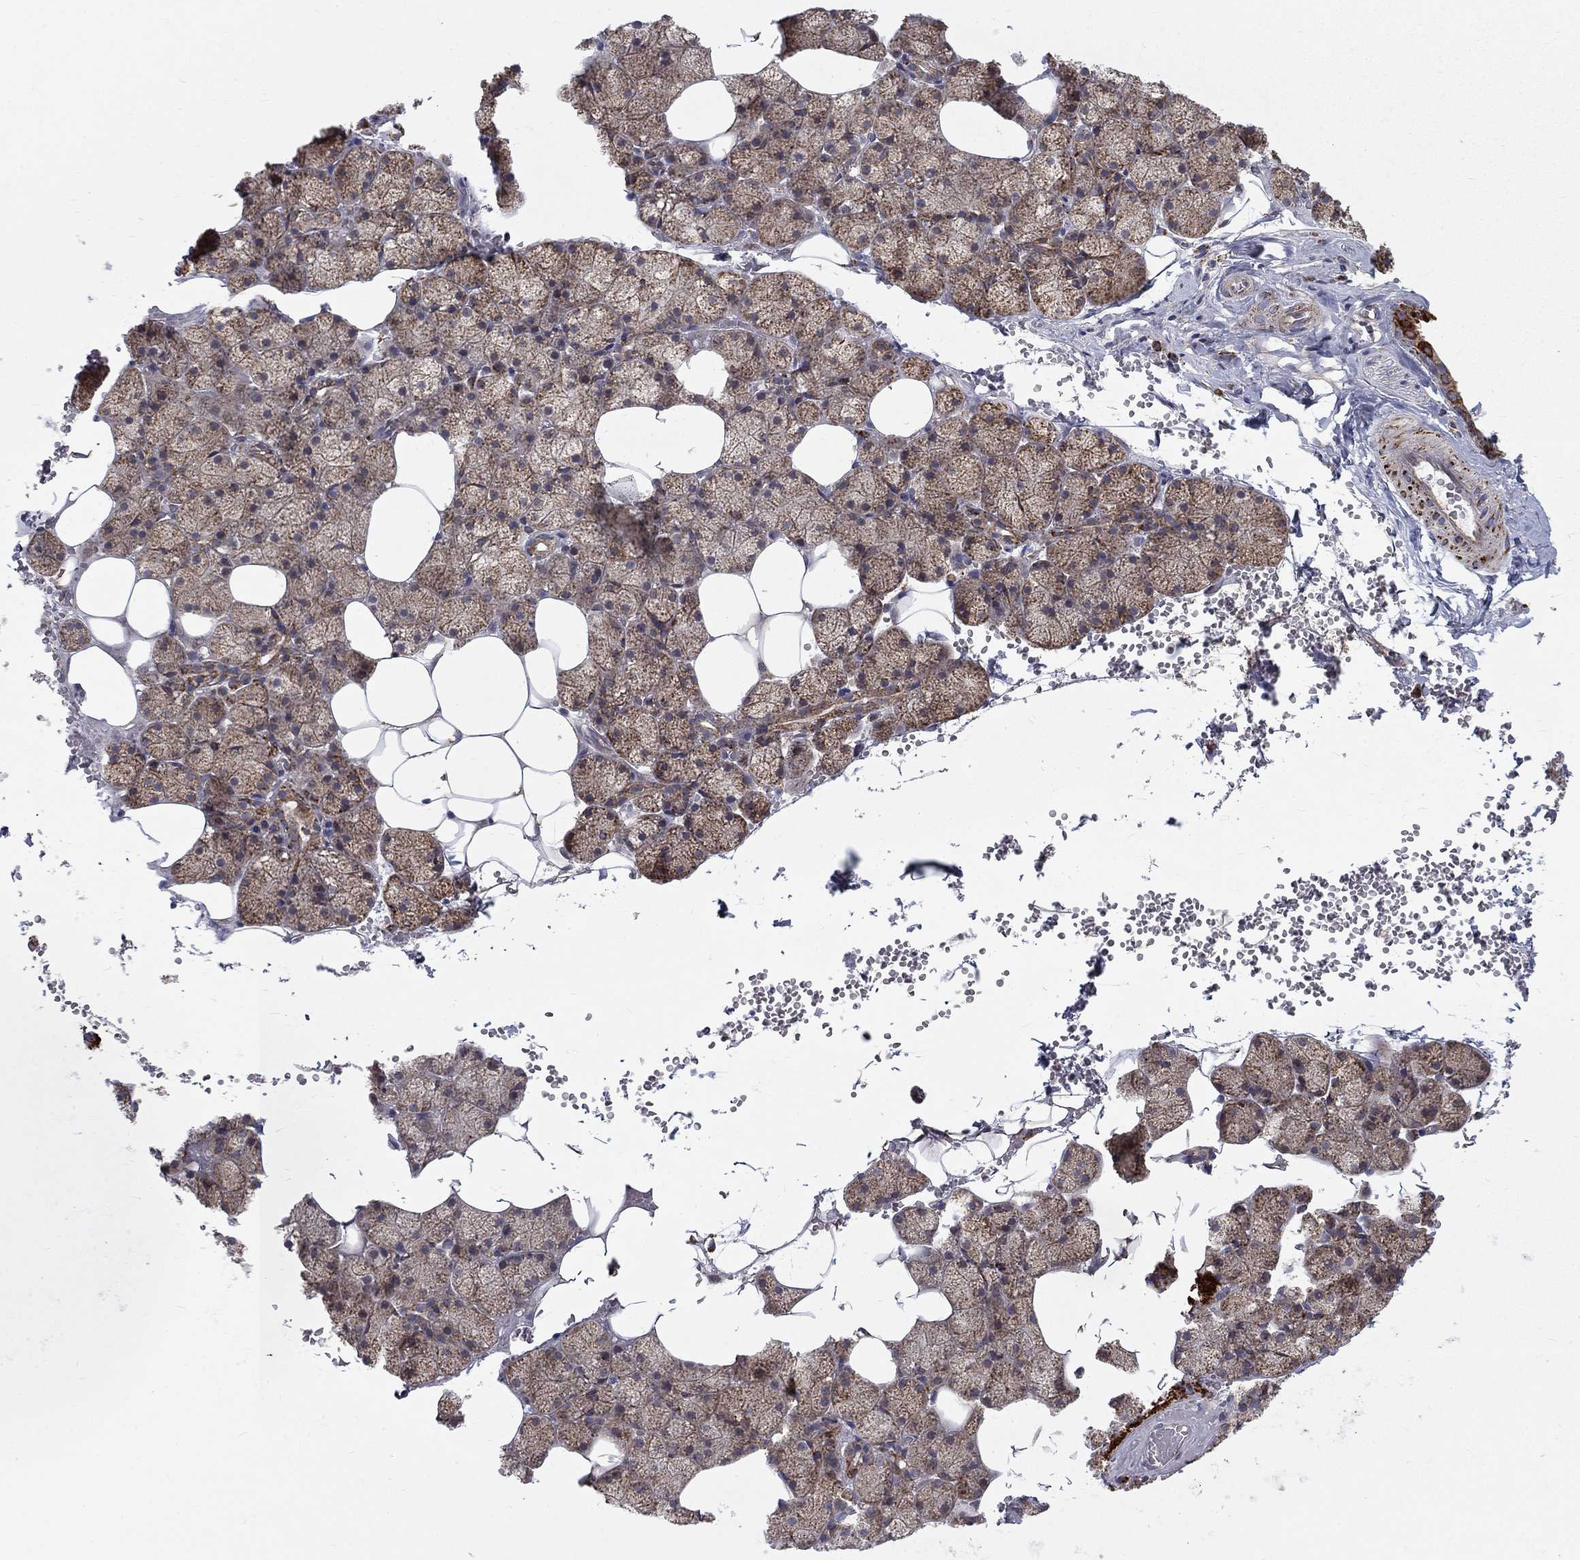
{"staining": {"intensity": "strong", "quantity": "<25%", "location": "cytoplasmic/membranous"}, "tissue": "salivary gland", "cell_type": "Glandular cells", "image_type": "normal", "snomed": [{"axis": "morphology", "description": "Normal tissue, NOS"}, {"axis": "topography", "description": "Salivary gland"}], "caption": "Normal salivary gland displays strong cytoplasmic/membranous staining in about <25% of glandular cells, visualized by immunohistochemistry.", "gene": "ALDH1B1", "patient": {"sex": "male", "age": 38}}